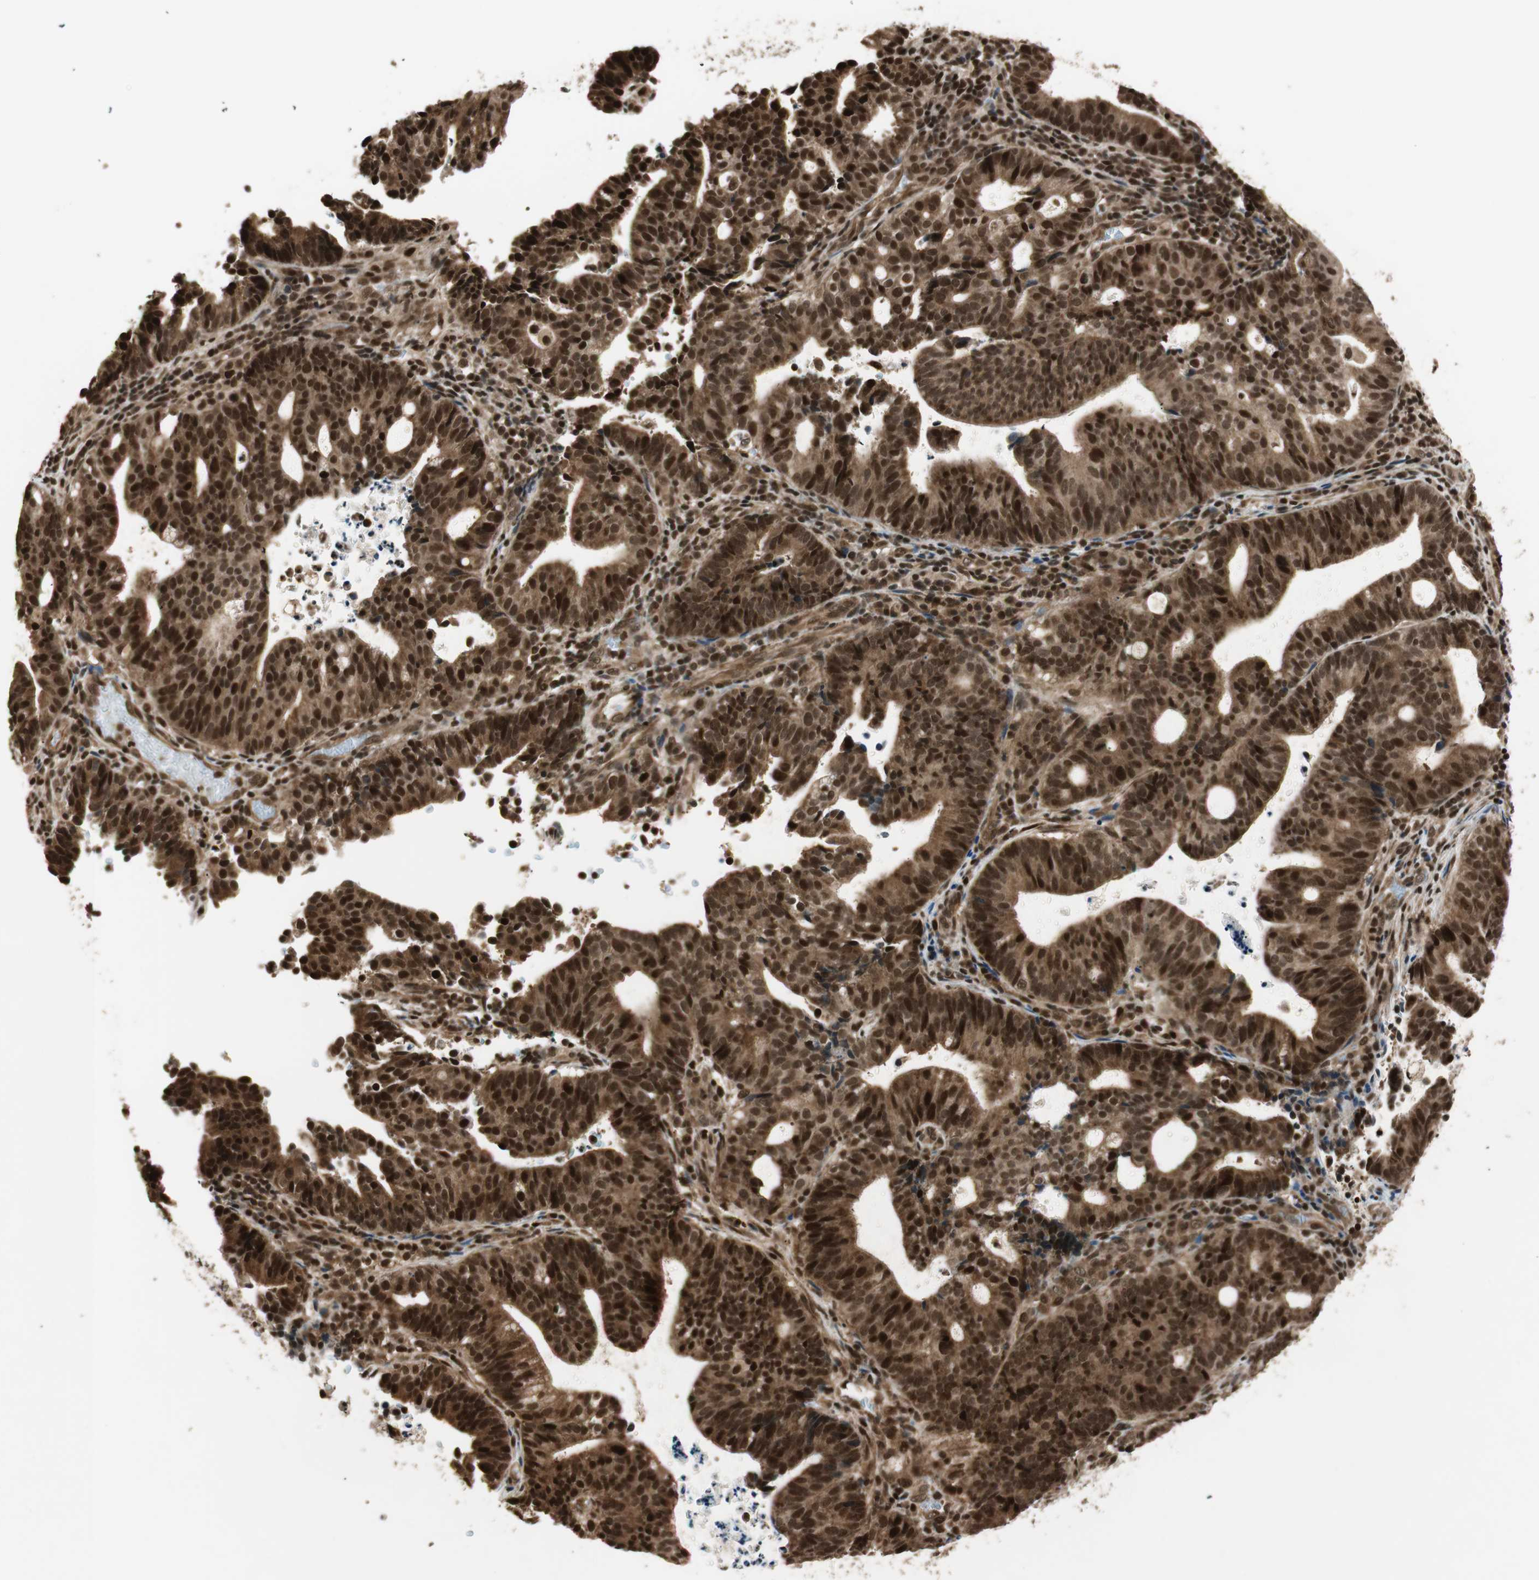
{"staining": {"intensity": "strong", "quantity": ">75%", "location": "cytoplasmic/membranous,nuclear"}, "tissue": "endometrial cancer", "cell_type": "Tumor cells", "image_type": "cancer", "snomed": [{"axis": "morphology", "description": "Adenocarcinoma, NOS"}, {"axis": "topography", "description": "Uterus"}], "caption": "A photomicrograph of endometrial cancer stained for a protein exhibits strong cytoplasmic/membranous and nuclear brown staining in tumor cells. The protein is stained brown, and the nuclei are stained in blue (DAB (3,3'-diaminobenzidine) IHC with brightfield microscopy, high magnification).", "gene": "RPA3", "patient": {"sex": "female", "age": 83}}